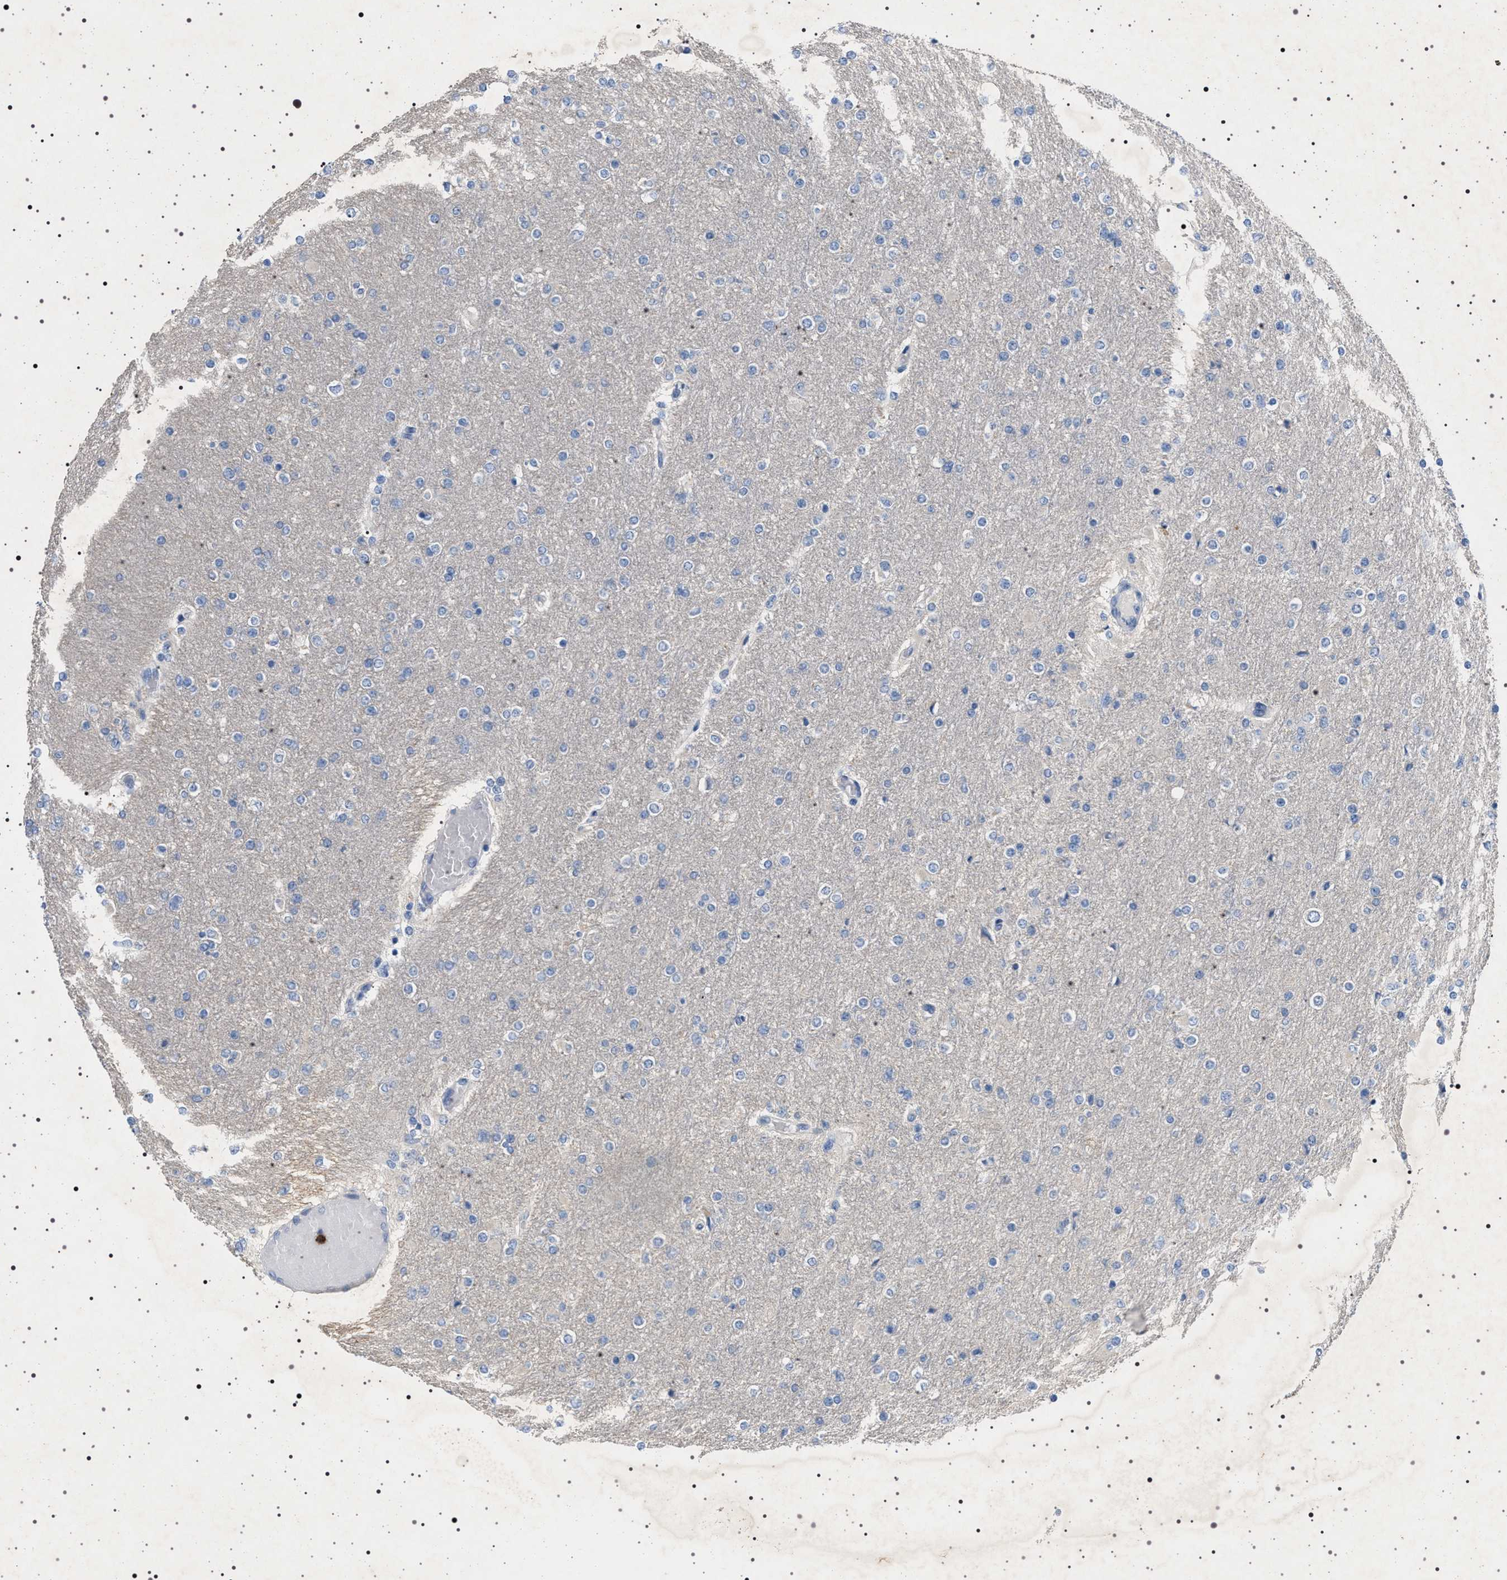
{"staining": {"intensity": "negative", "quantity": "none", "location": "none"}, "tissue": "glioma", "cell_type": "Tumor cells", "image_type": "cancer", "snomed": [{"axis": "morphology", "description": "Glioma, malignant, High grade"}, {"axis": "topography", "description": "Cerebral cortex"}], "caption": "The micrograph reveals no significant expression in tumor cells of glioma. (Brightfield microscopy of DAB IHC at high magnification).", "gene": "NAT9", "patient": {"sex": "female", "age": 36}}